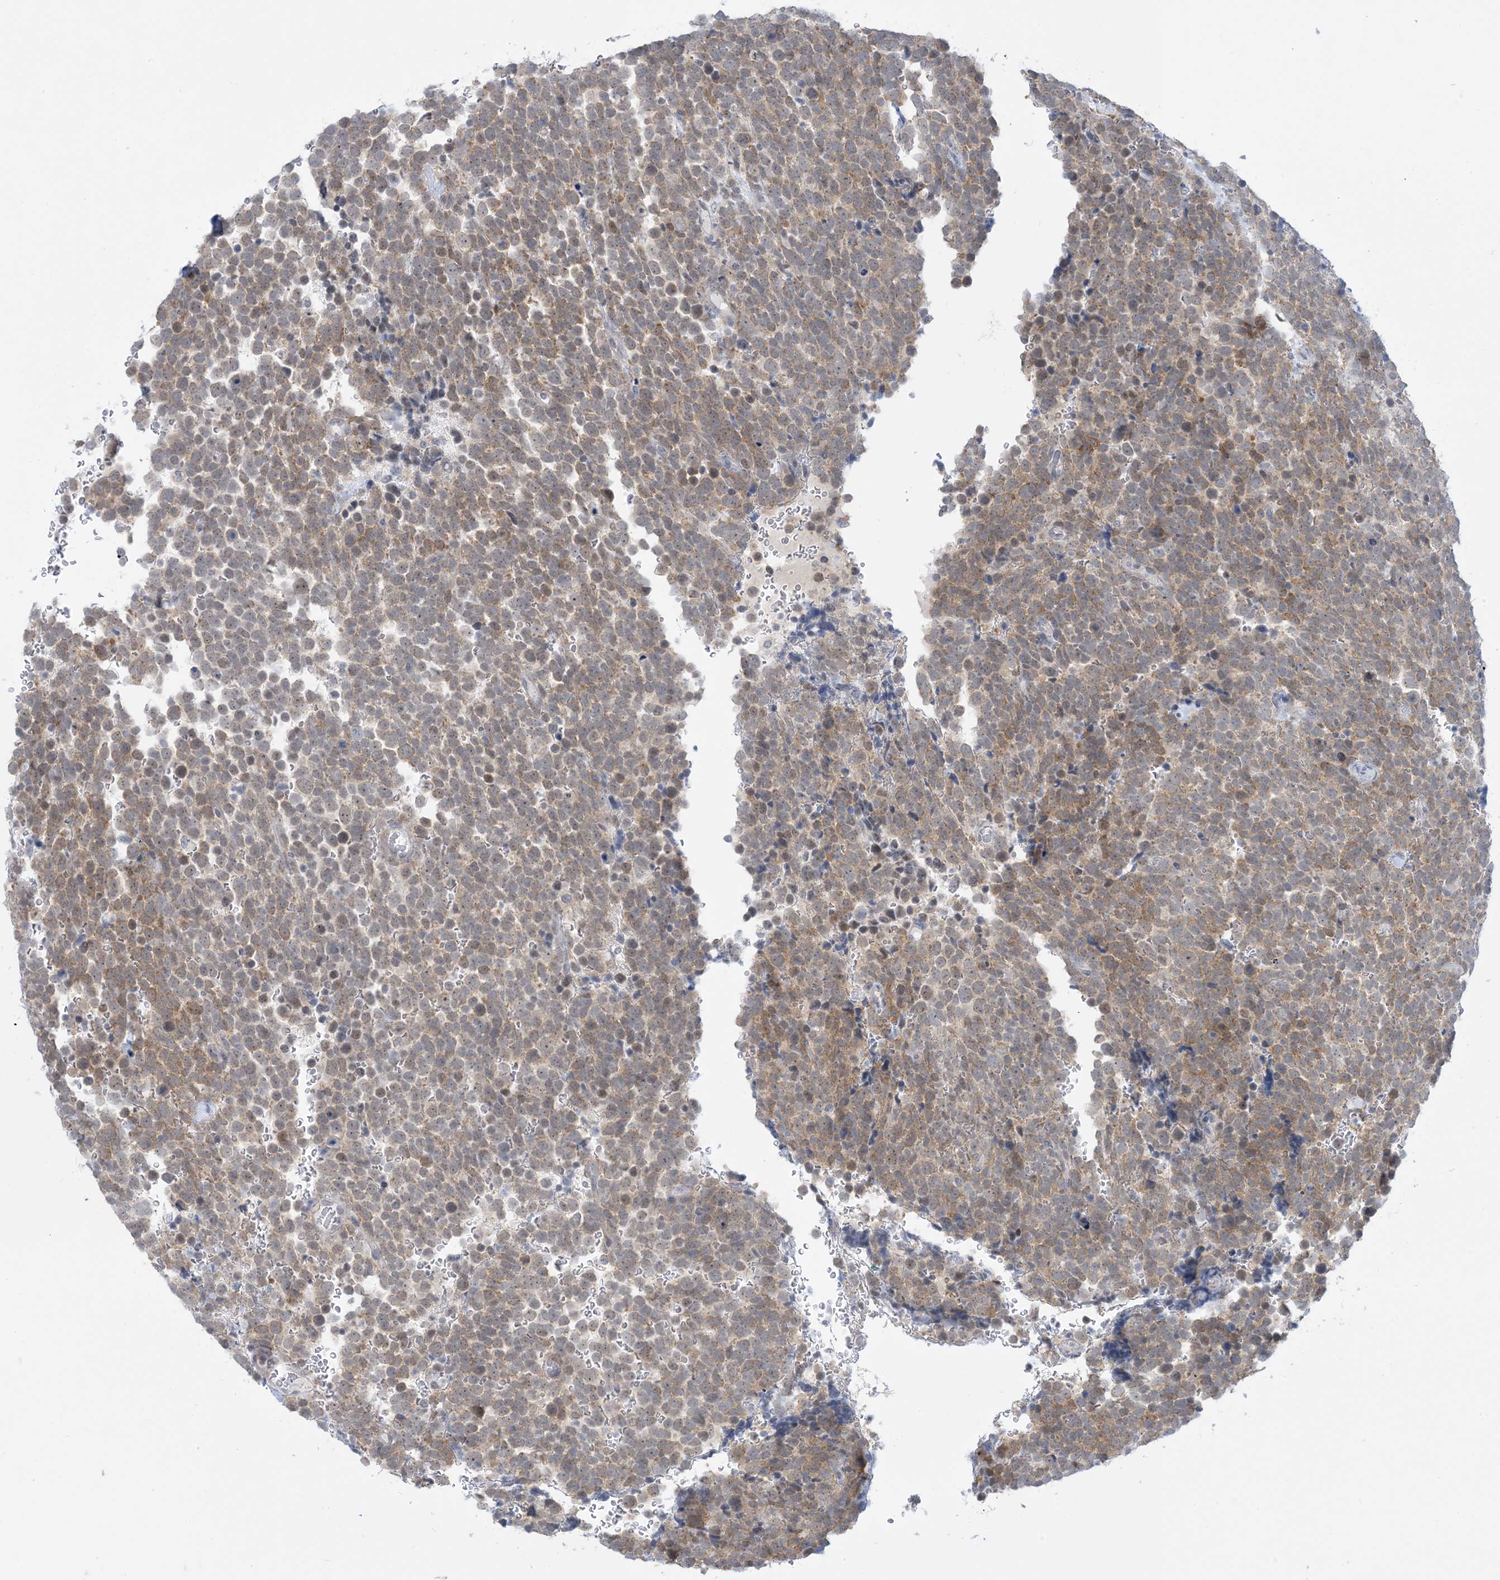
{"staining": {"intensity": "moderate", "quantity": ">75%", "location": "cytoplasmic/membranous"}, "tissue": "urothelial cancer", "cell_type": "Tumor cells", "image_type": "cancer", "snomed": [{"axis": "morphology", "description": "Urothelial carcinoma, High grade"}, {"axis": "topography", "description": "Urinary bladder"}], "caption": "This is an image of immunohistochemistry staining of urothelial carcinoma (high-grade), which shows moderate staining in the cytoplasmic/membranous of tumor cells.", "gene": "MRPS18A", "patient": {"sex": "female", "age": 82}}